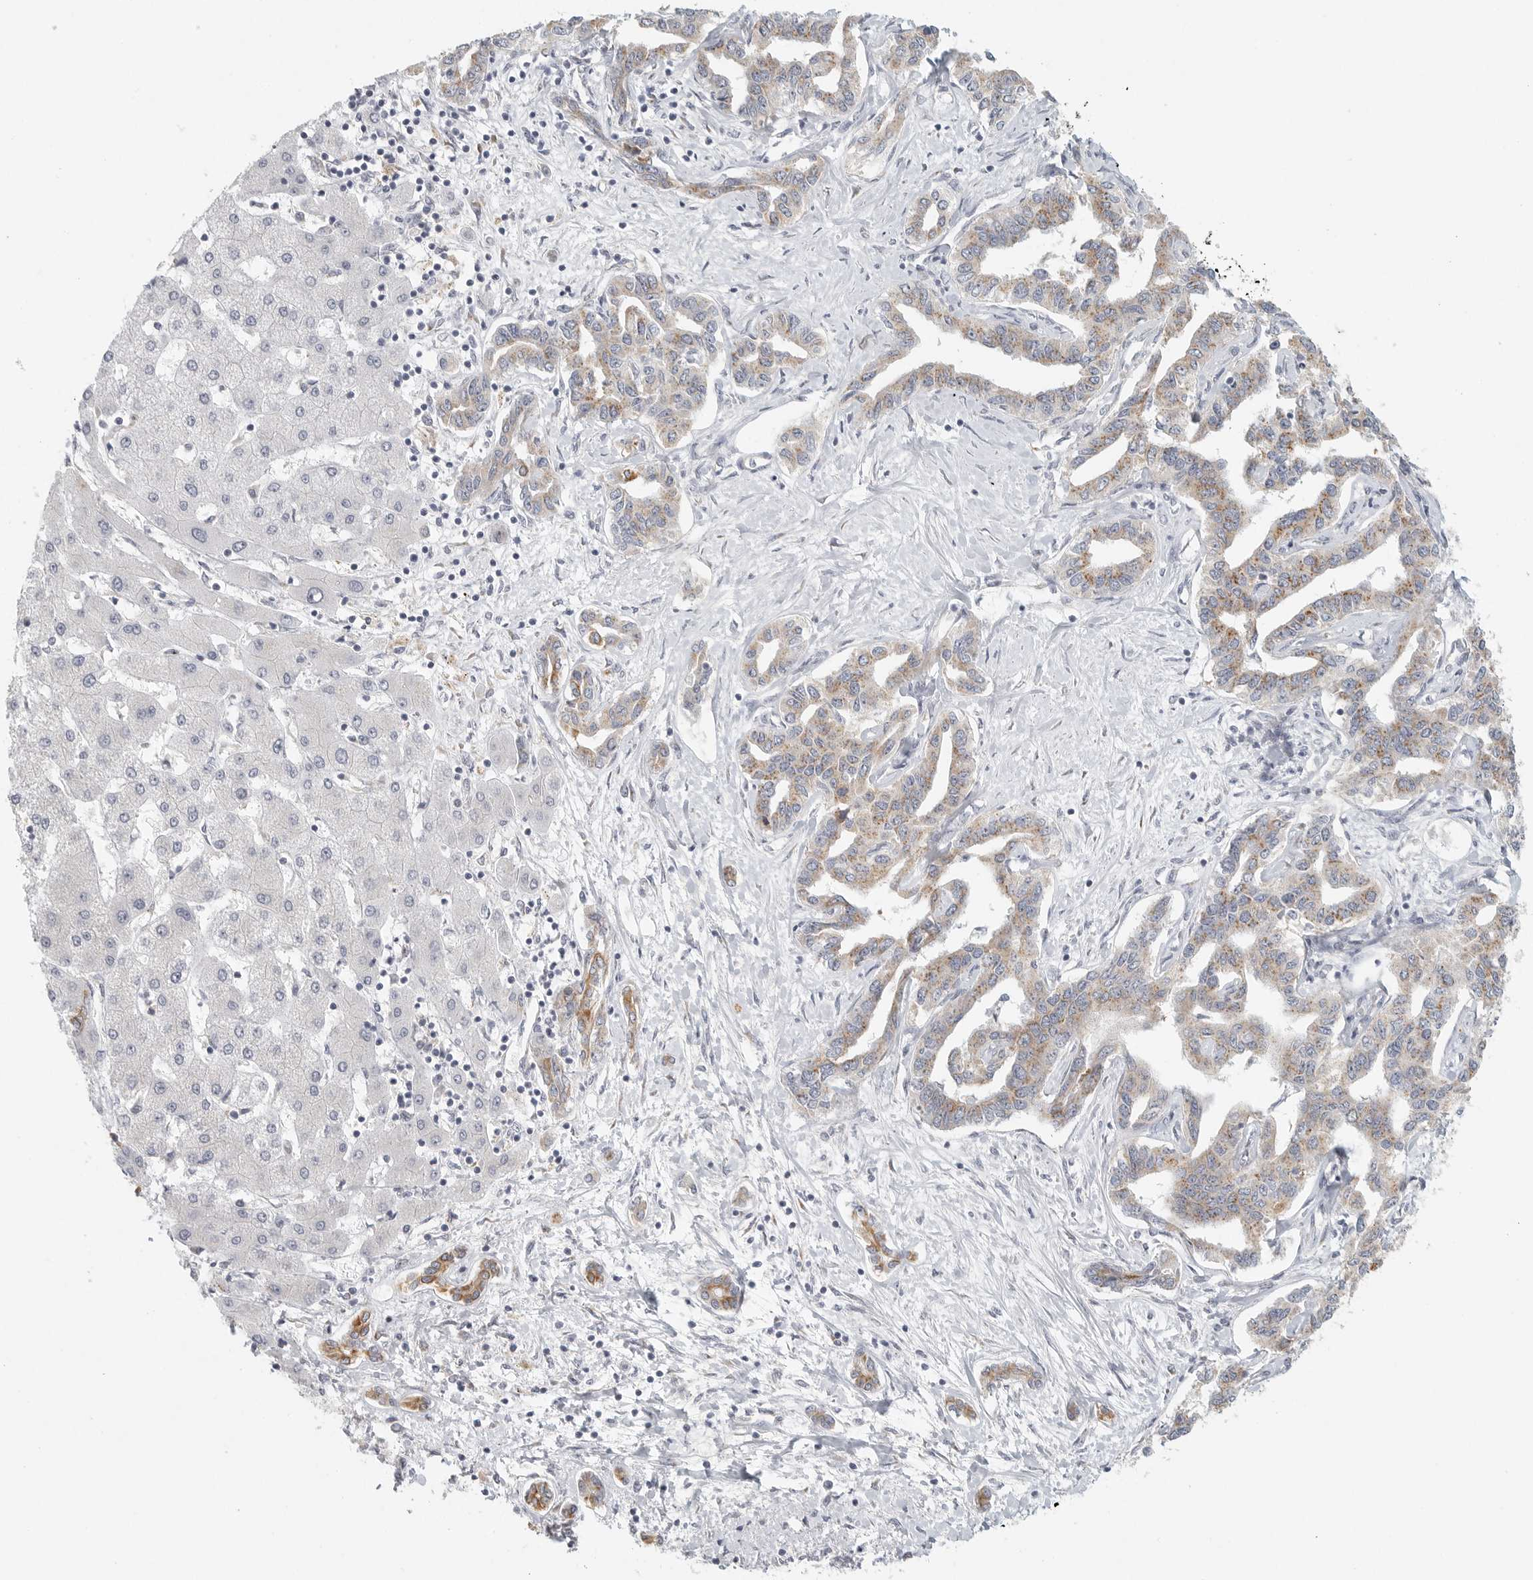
{"staining": {"intensity": "moderate", "quantity": ">75%", "location": "cytoplasmic/membranous"}, "tissue": "liver cancer", "cell_type": "Tumor cells", "image_type": "cancer", "snomed": [{"axis": "morphology", "description": "Cholangiocarcinoma"}, {"axis": "topography", "description": "Liver"}], "caption": "A brown stain shows moderate cytoplasmic/membranous positivity of a protein in liver cholangiocarcinoma tumor cells.", "gene": "SLC25A26", "patient": {"sex": "male", "age": 59}}